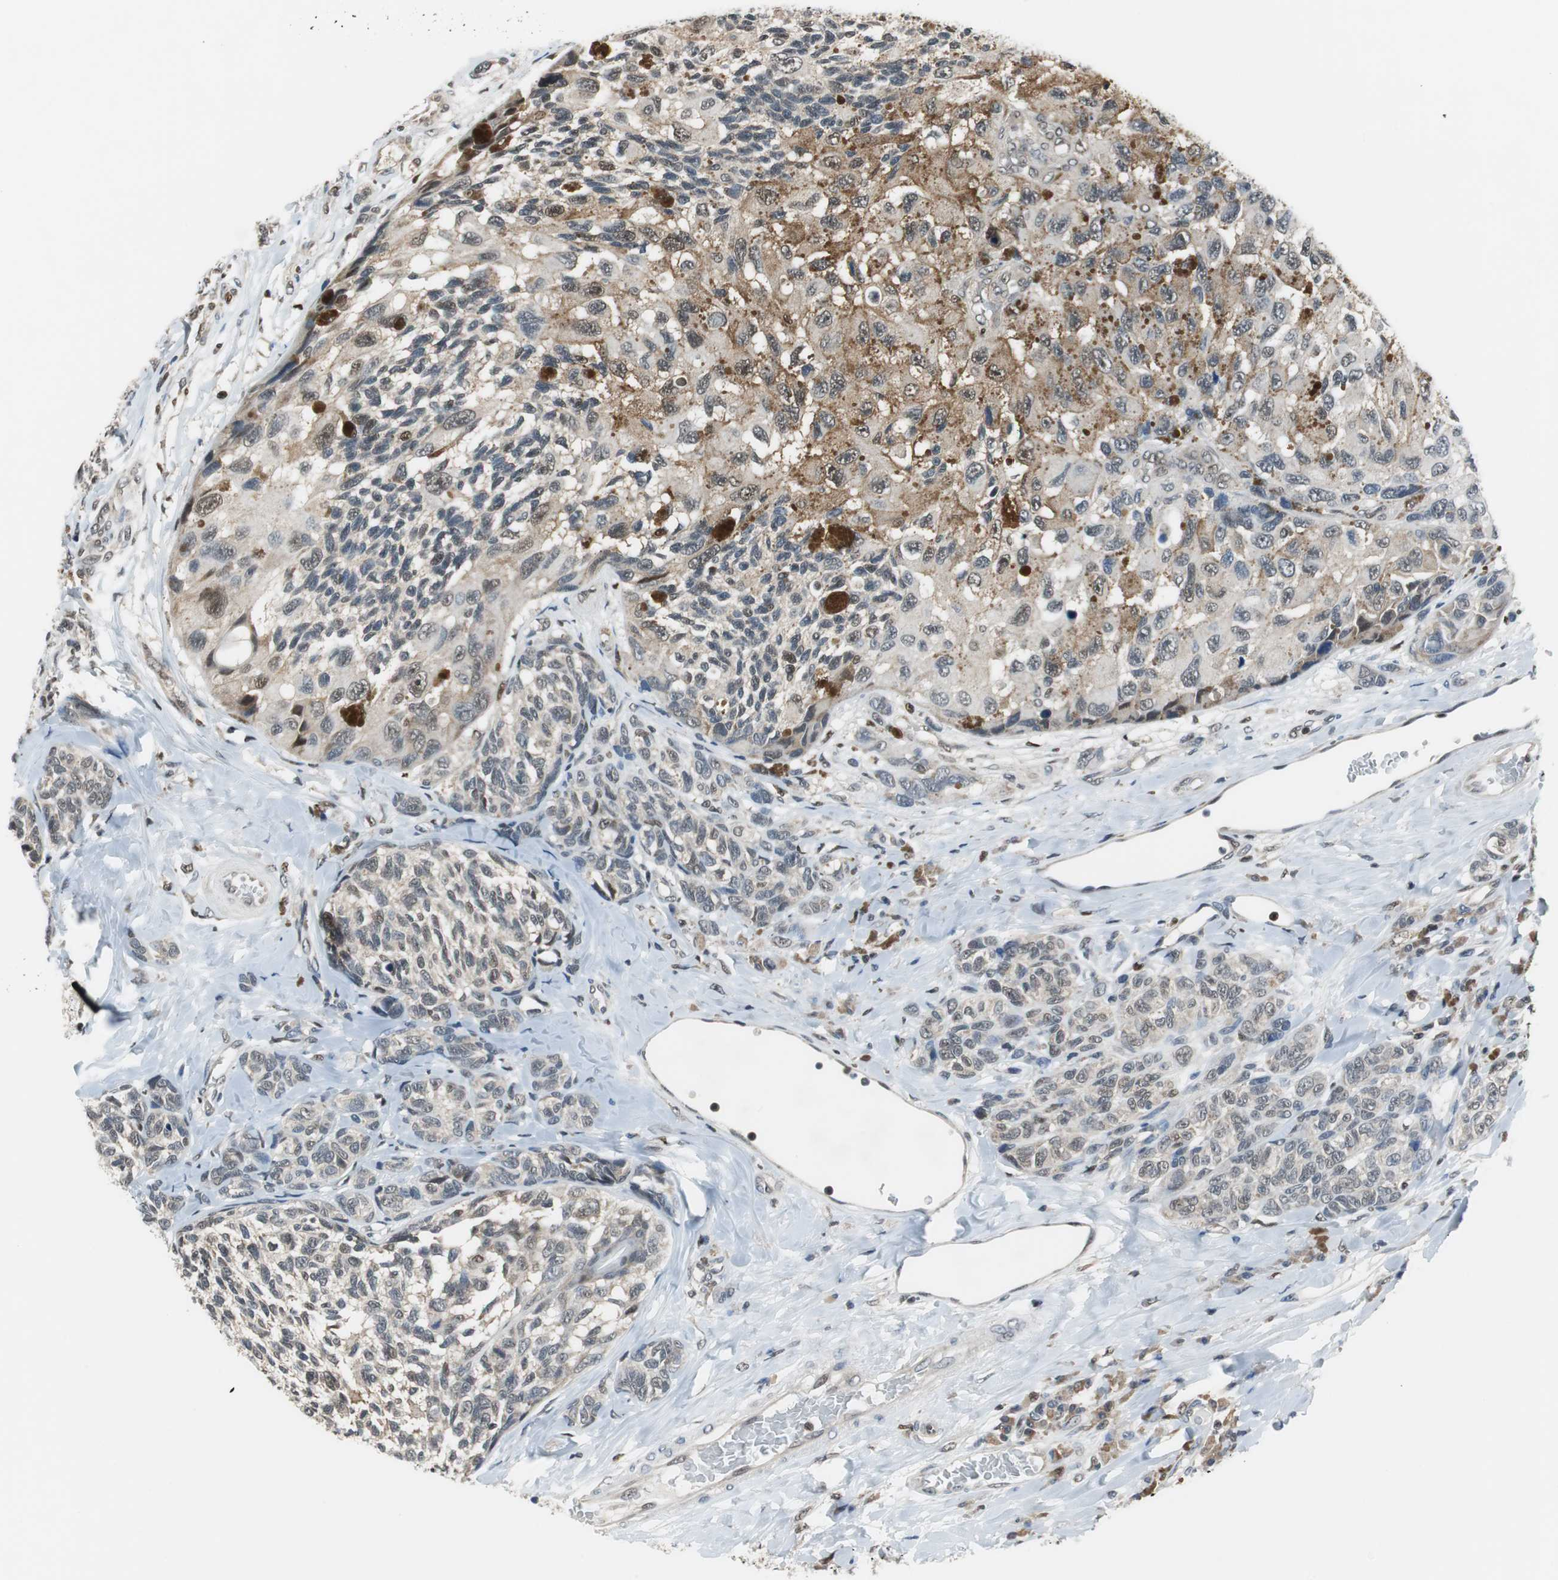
{"staining": {"intensity": "weak", "quantity": "25%-75%", "location": "nuclear"}, "tissue": "melanoma", "cell_type": "Tumor cells", "image_type": "cancer", "snomed": [{"axis": "morphology", "description": "Malignant melanoma, NOS"}, {"axis": "topography", "description": "Skin"}], "caption": "Human malignant melanoma stained for a protein (brown) reveals weak nuclear positive expression in approximately 25%-75% of tumor cells.", "gene": "MAFB", "patient": {"sex": "female", "age": 73}}